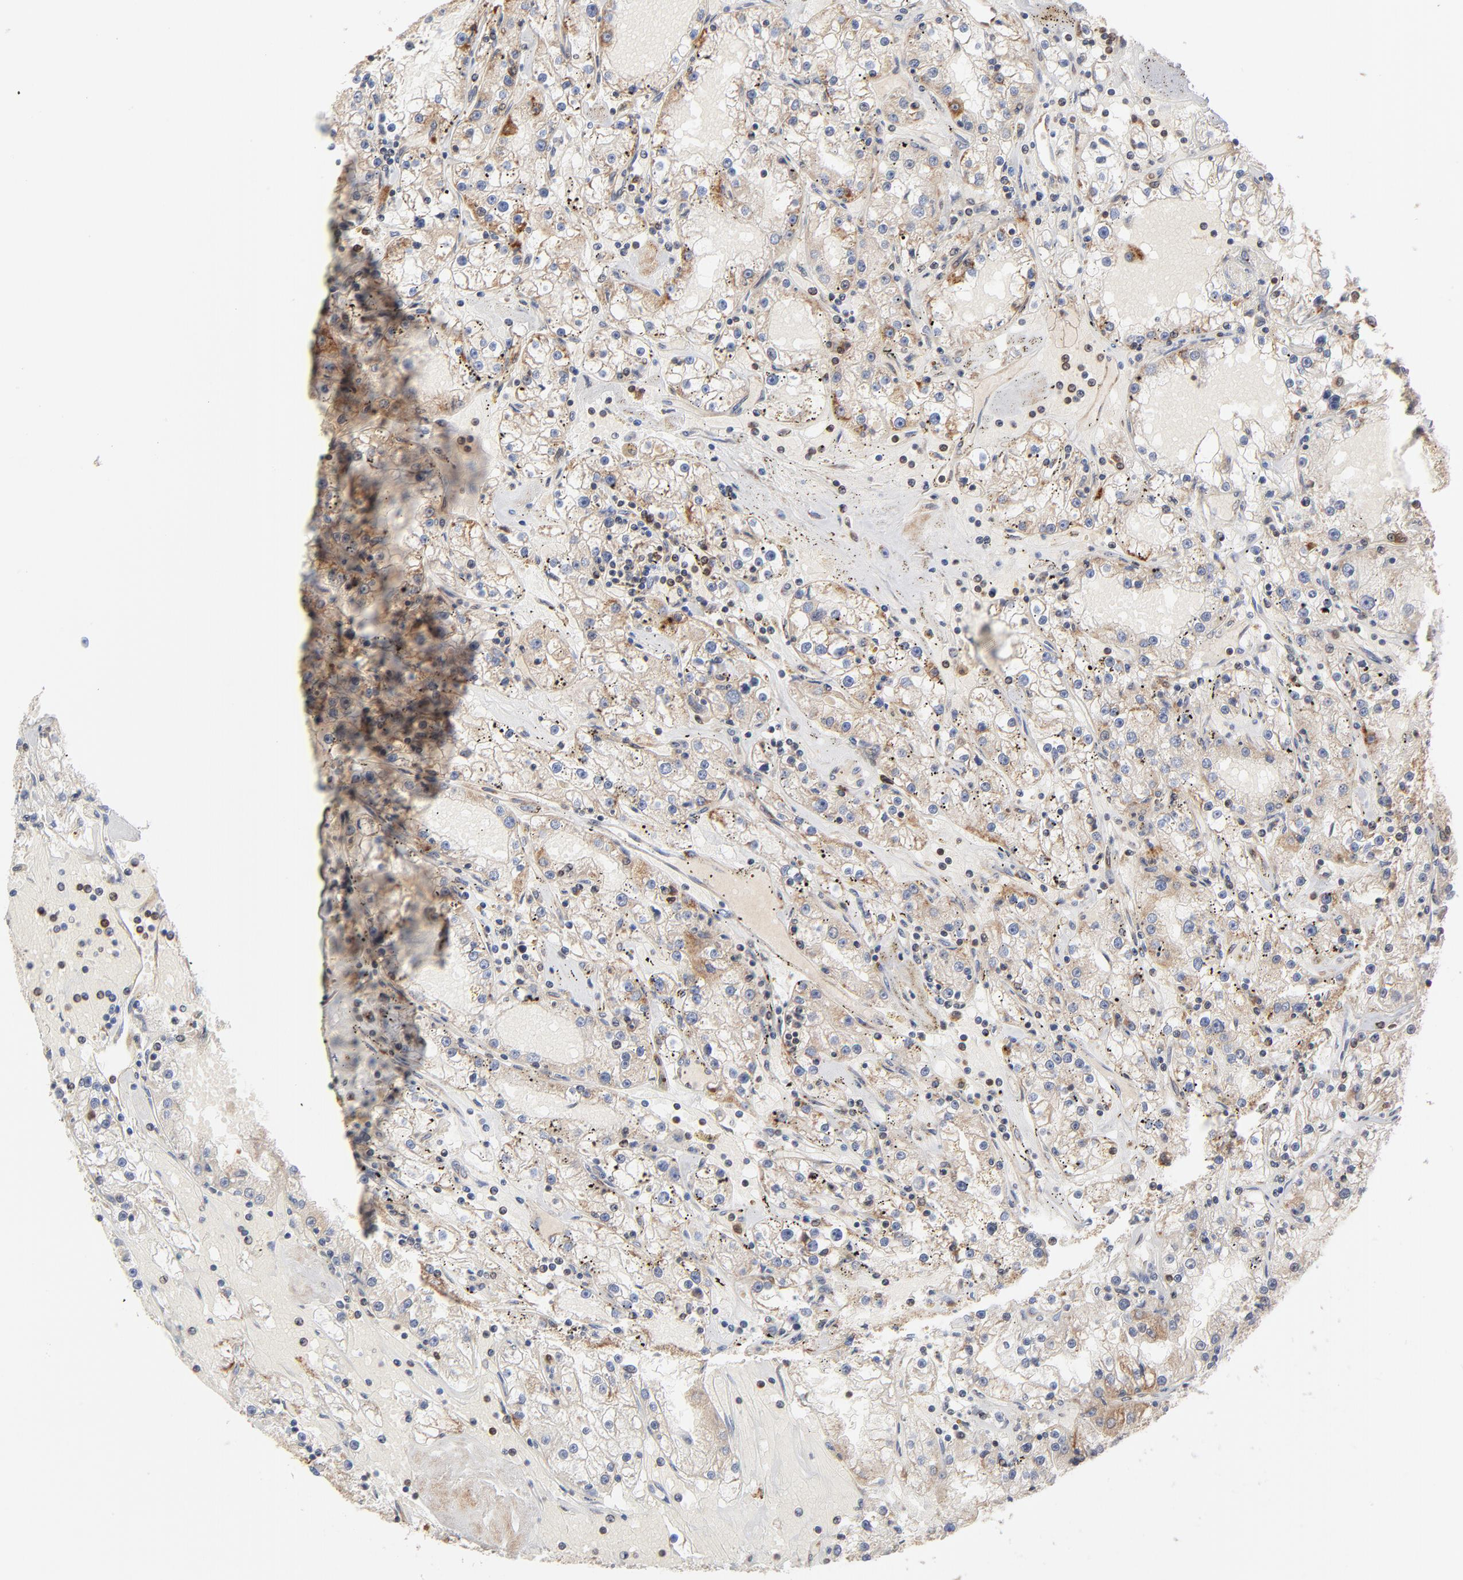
{"staining": {"intensity": "weak", "quantity": "25%-75%", "location": "cytoplasmic/membranous"}, "tissue": "renal cancer", "cell_type": "Tumor cells", "image_type": "cancer", "snomed": [{"axis": "morphology", "description": "Adenocarcinoma, NOS"}, {"axis": "topography", "description": "Kidney"}], "caption": "A brown stain highlights weak cytoplasmic/membranous positivity of a protein in human renal adenocarcinoma tumor cells.", "gene": "DIABLO", "patient": {"sex": "male", "age": 56}}